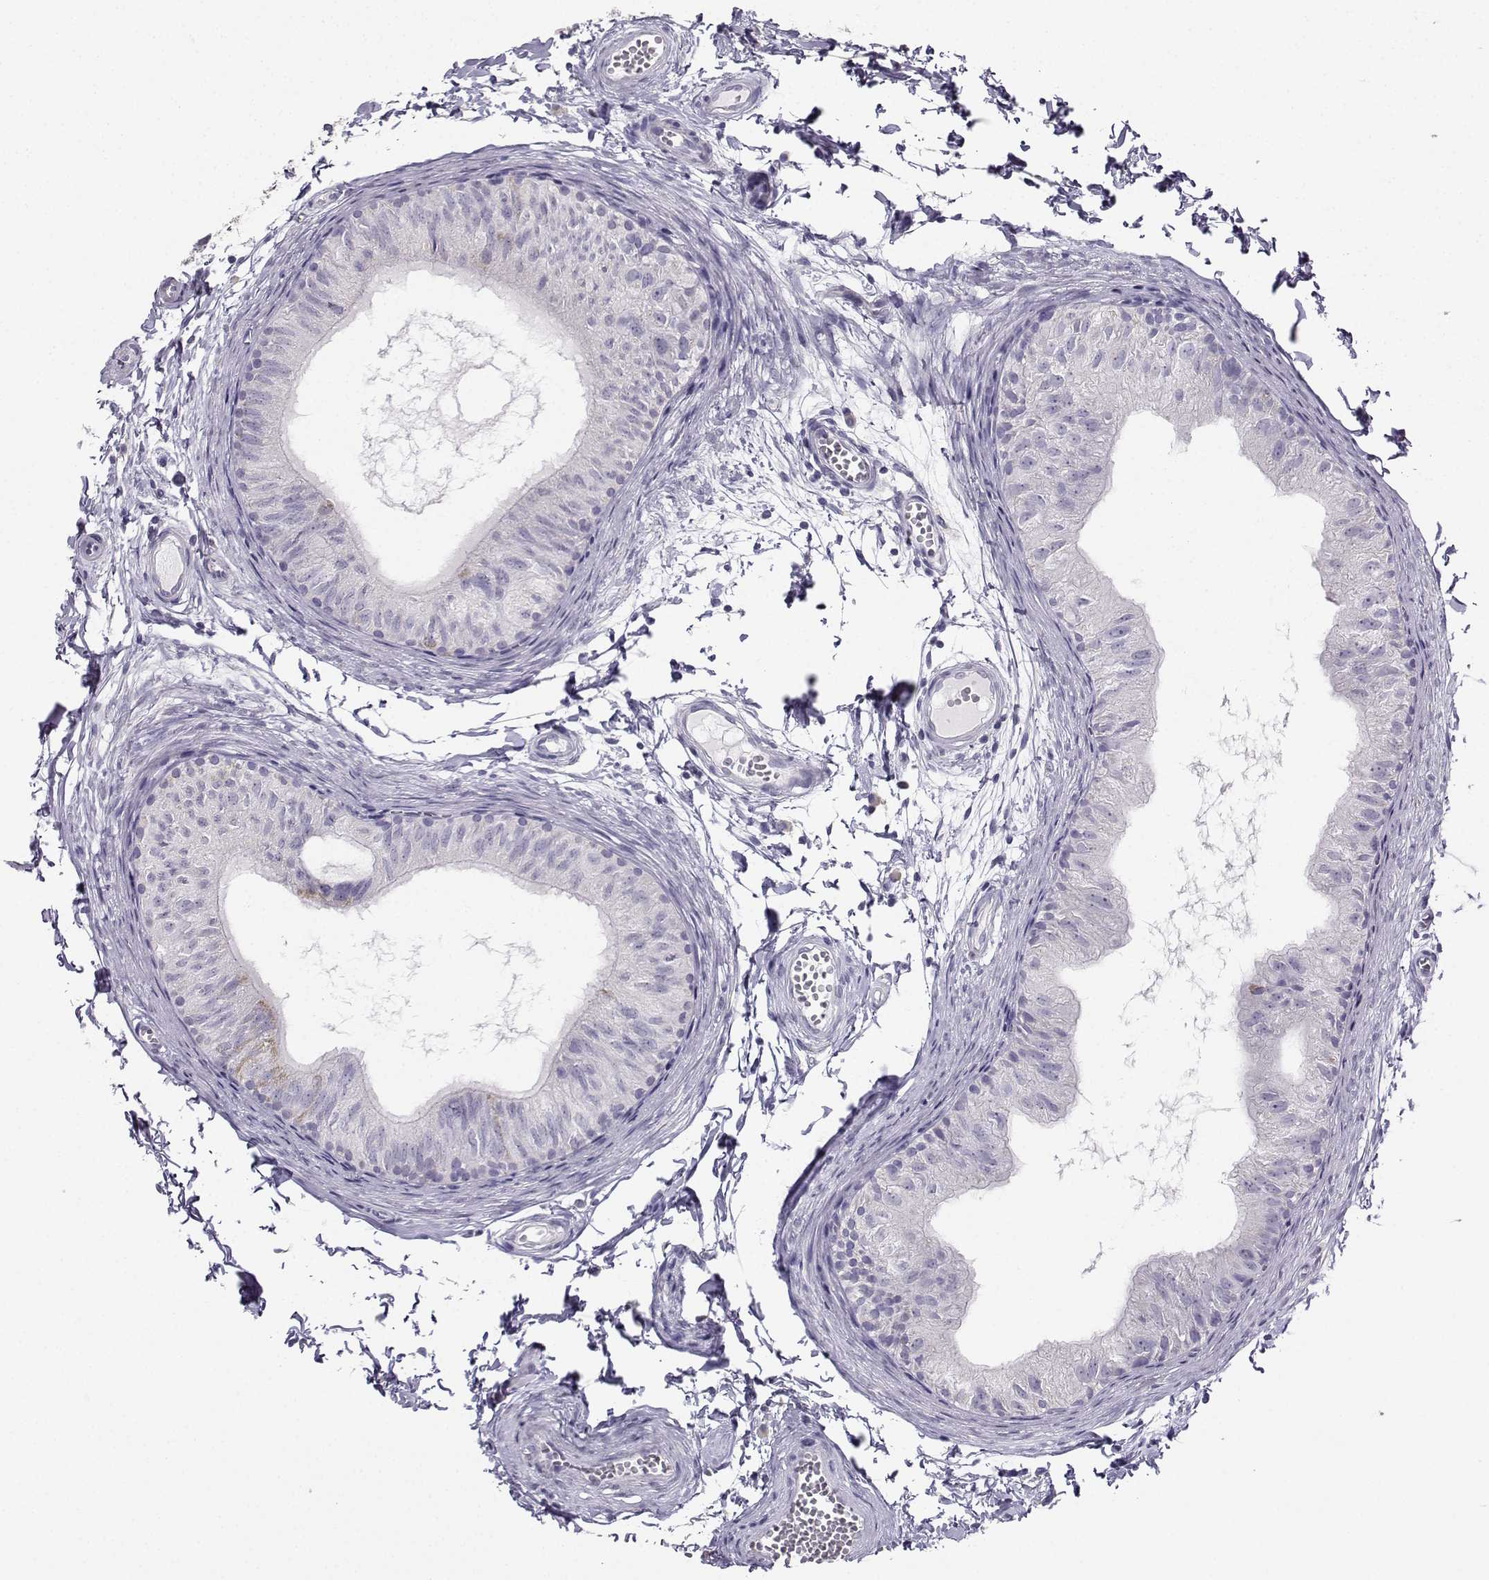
{"staining": {"intensity": "negative", "quantity": "none", "location": "none"}, "tissue": "epididymis", "cell_type": "Glandular cells", "image_type": "normal", "snomed": [{"axis": "morphology", "description": "Normal tissue, NOS"}, {"axis": "topography", "description": "Epididymis"}], "caption": "Immunohistochemistry of benign epididymis demonstrates no staining in glandular cells.", "gene": "AVP", "patient": {"sex": "male", "age": 22}}